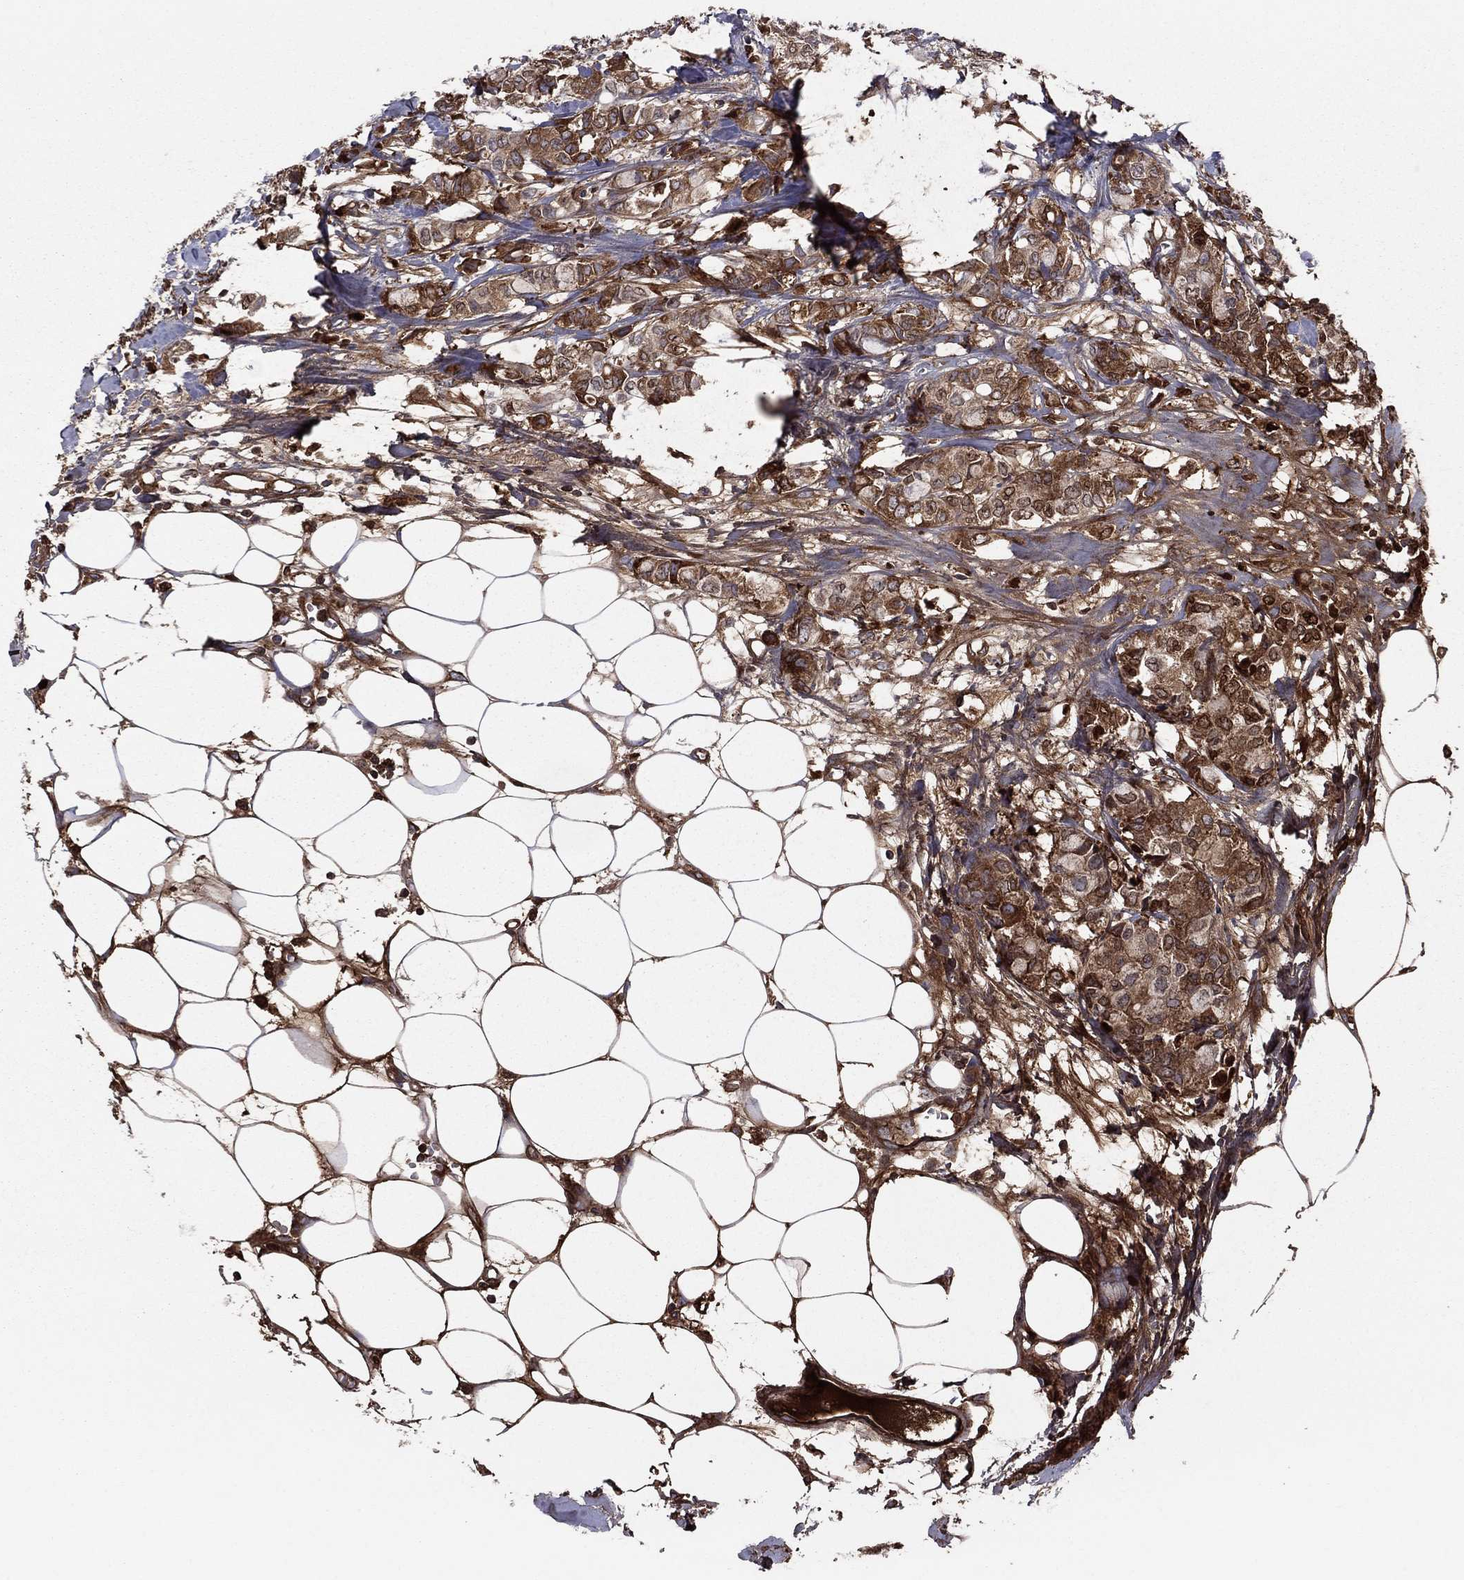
{"staining": {"intensity": "strong", "quantity": ">75%", "location": "cytoplasmic/membranous"}, "tissue": "breast cancer", "cell_type": "Tumor cells", "image_type": "cancer", "snomed": [{"axis": "morphology", "description": "Duct carcinoma"}, {"axis": "topography", "description": "Breast"}], "caption": "A histopathology image showing strong cytoplasmic/membranous staining in approximately >75% of tumor cells in breast cancer (invasive ductal carcinoma), as visualized by brown immunohistochemical staining.", "gene": "HPX", "patient": {"sex": "female", "age": 85}}